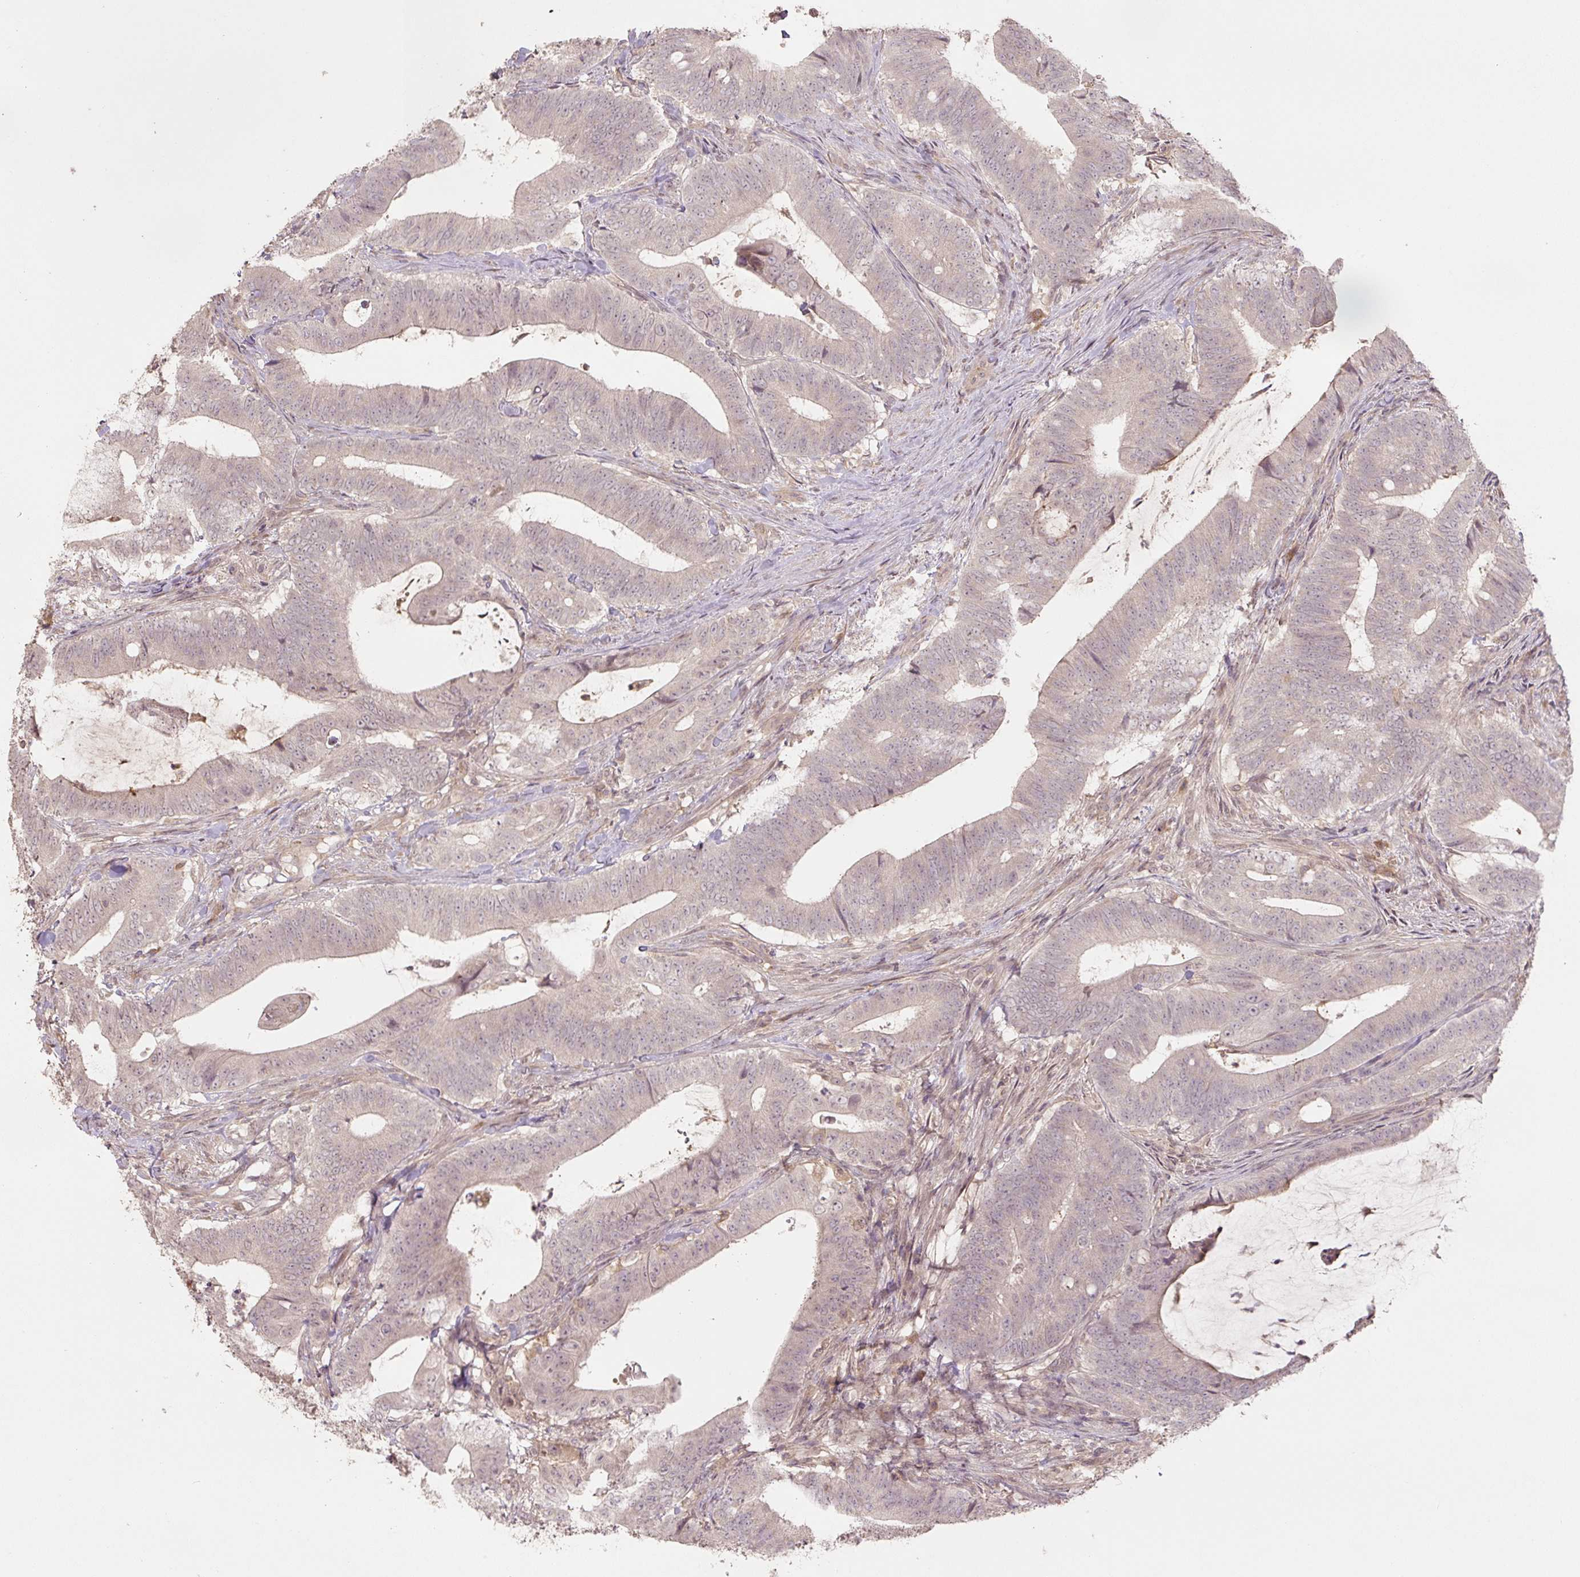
{"staining": {"intensity": "weak", "quantity": "25%-75%", "location": "cytoplasmic/membranous"}, "tissue": "colorectal cancer", "cell_type": "Tumor cells", "image_type": "cancer", "snomed": [{"axis": "morphology", "description": "Adenocarcinoma, NOS"}, {"axis": "topography", "description": "Colon"}], "caption": "Immunohistochemical staining of human colorectal cancer (adenocarcinoma) reveals weak cytoplasmic/membranous protein positivity in about 25%-75% of tumor cells.", "gene": "C2orf73", "patient": {"sex": "female", "age": 43}}